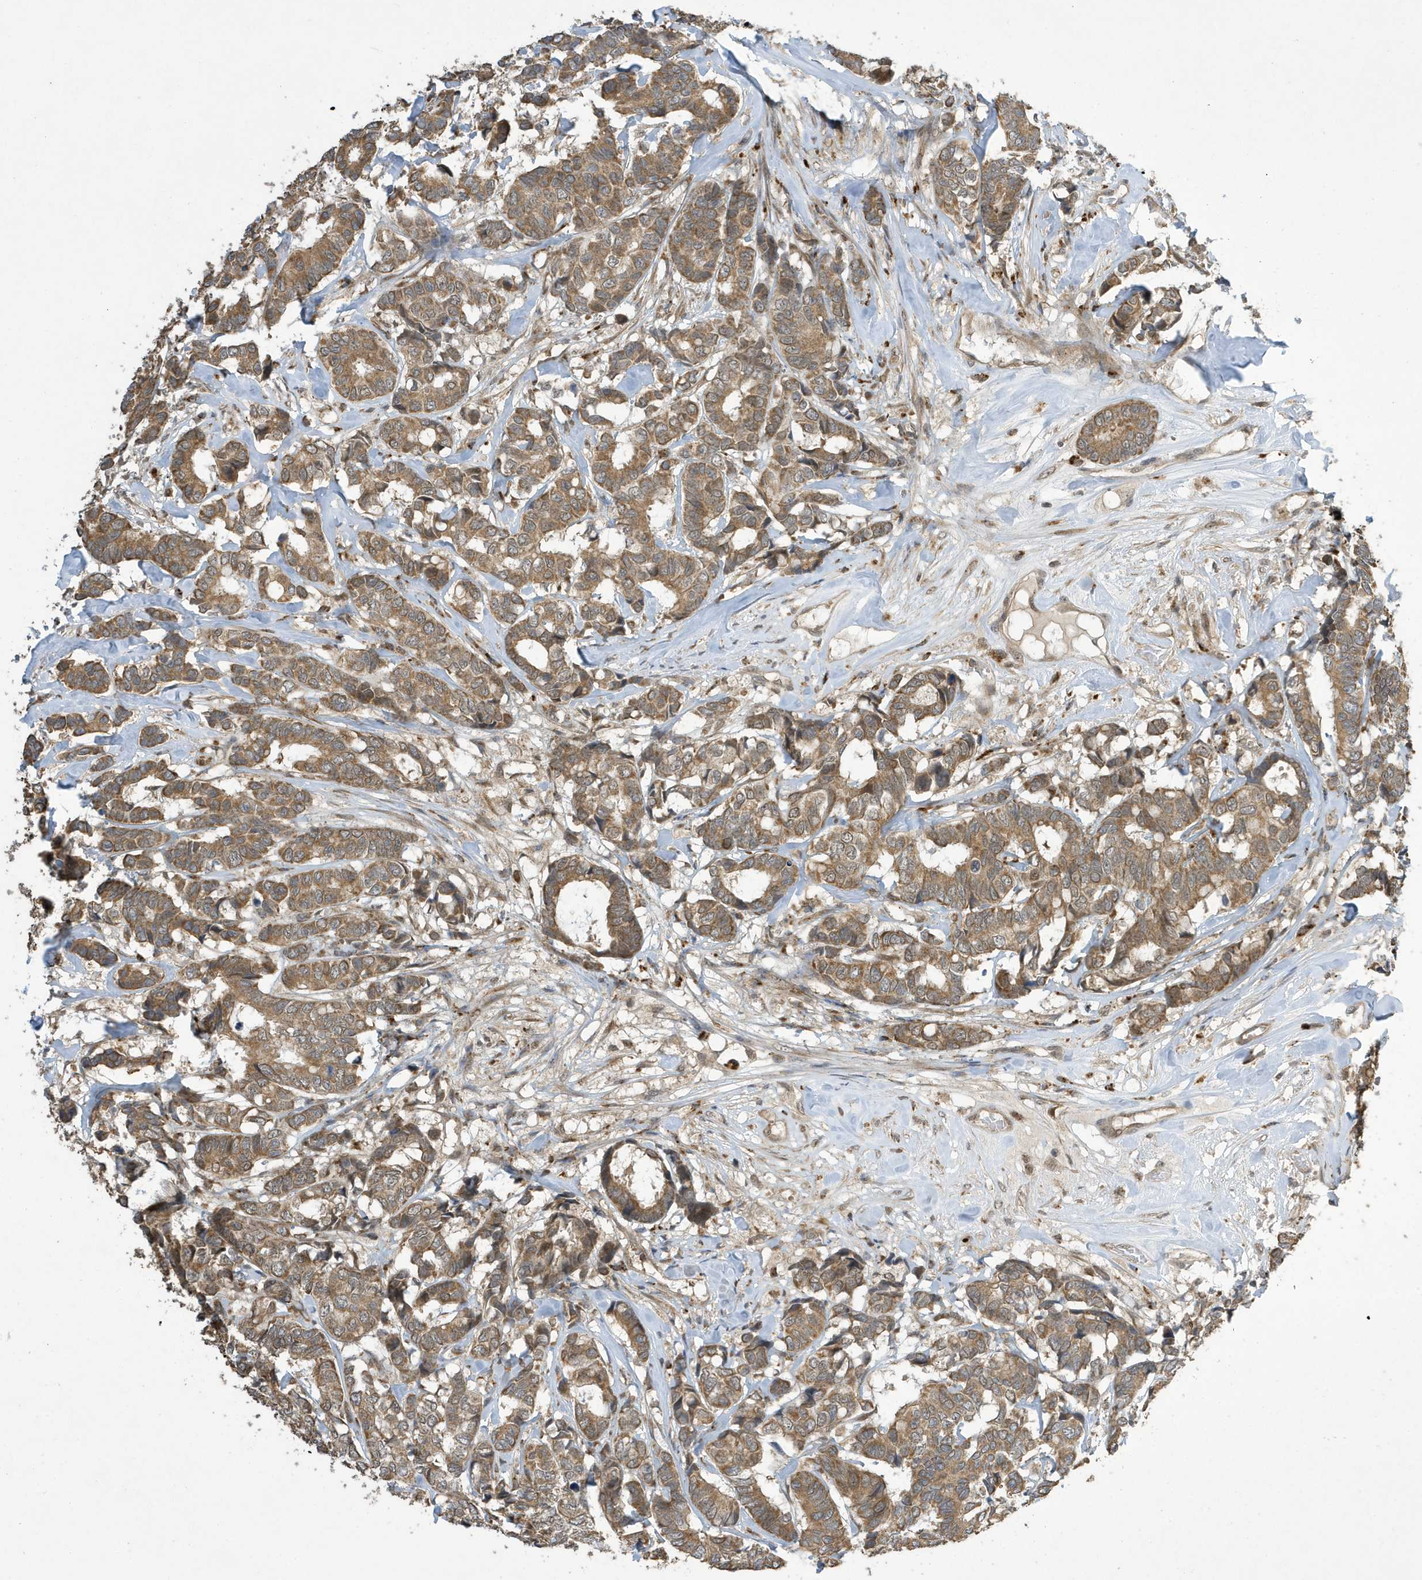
{"staining": {"intensity": "moderate", "quantity": ">75%", "location": "cytoplasmic/membranous"}, "tissue": "breast cancer", "cell_type": "Tumor cells", "image_type": "cancer", "snomed": [{"axis": "morphology", "description": "Duct carcinoma"}, {"axis": "topography", "description": "Breast"}], "caption": "Human breast cancer stained with a protein marker reveals moderate staining in tumor cells.", "gene": "NCOA7", "patient": {"sex": "female", "age": 87}}